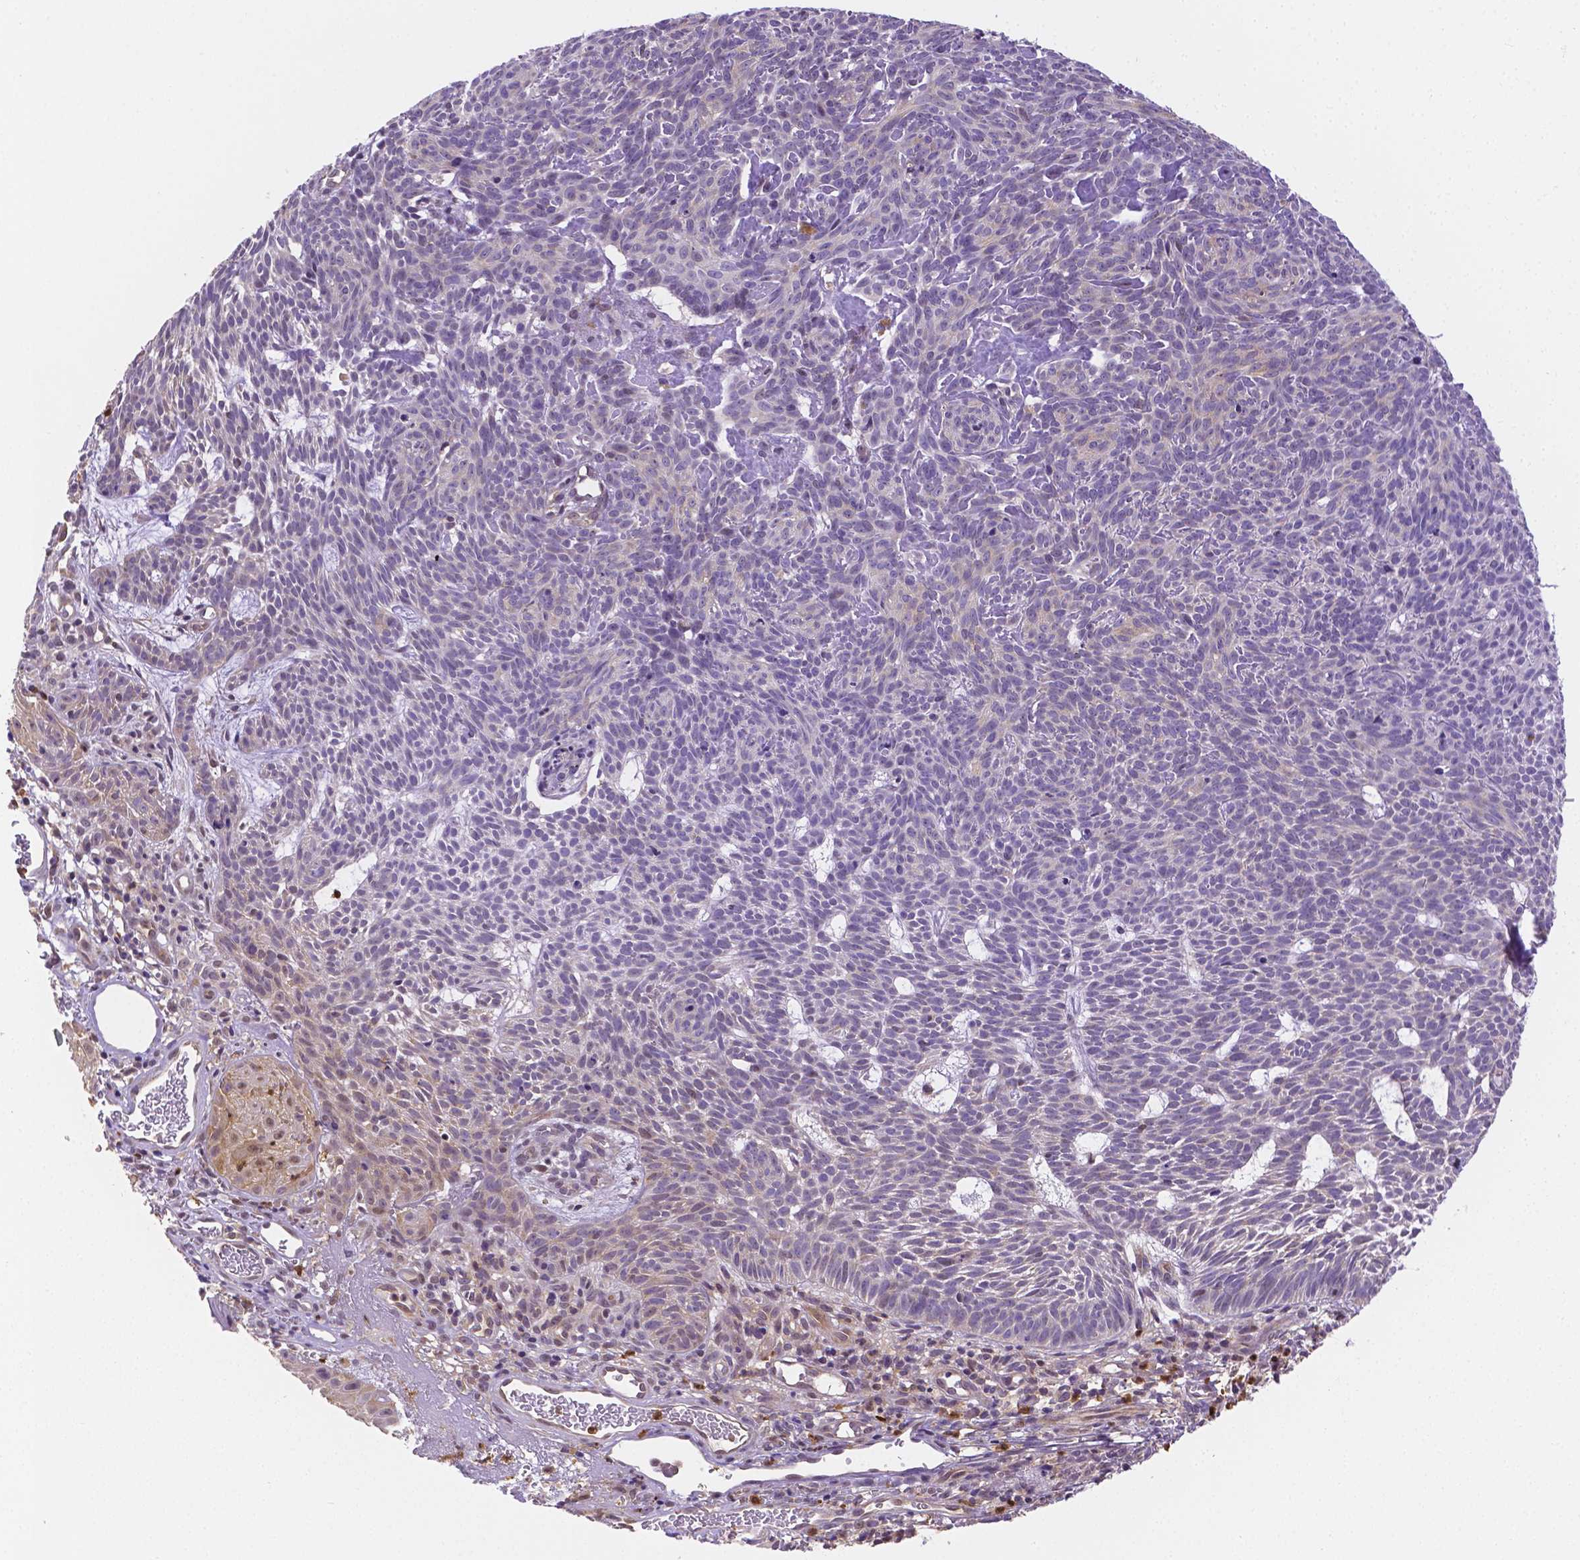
{"staining": {"intensity": "negative", "quantity": "none", "location": "none"}, "tissue": "skin cancer", "cell_type": "Tumor cells", "image_type": "cancer", "snomed": [{"axis": "morphology", "description": "Basal cell carcinoma"}, {"axis": "topography", "description": "Skin"}], "caption": "Basal cell carcinoma (skin) stained for a protein using immunohistochemistry (IHC) shows no expression tumor cells.", "gene": "ZNRD2", "patient": {"sex": "male", "age": 59}}